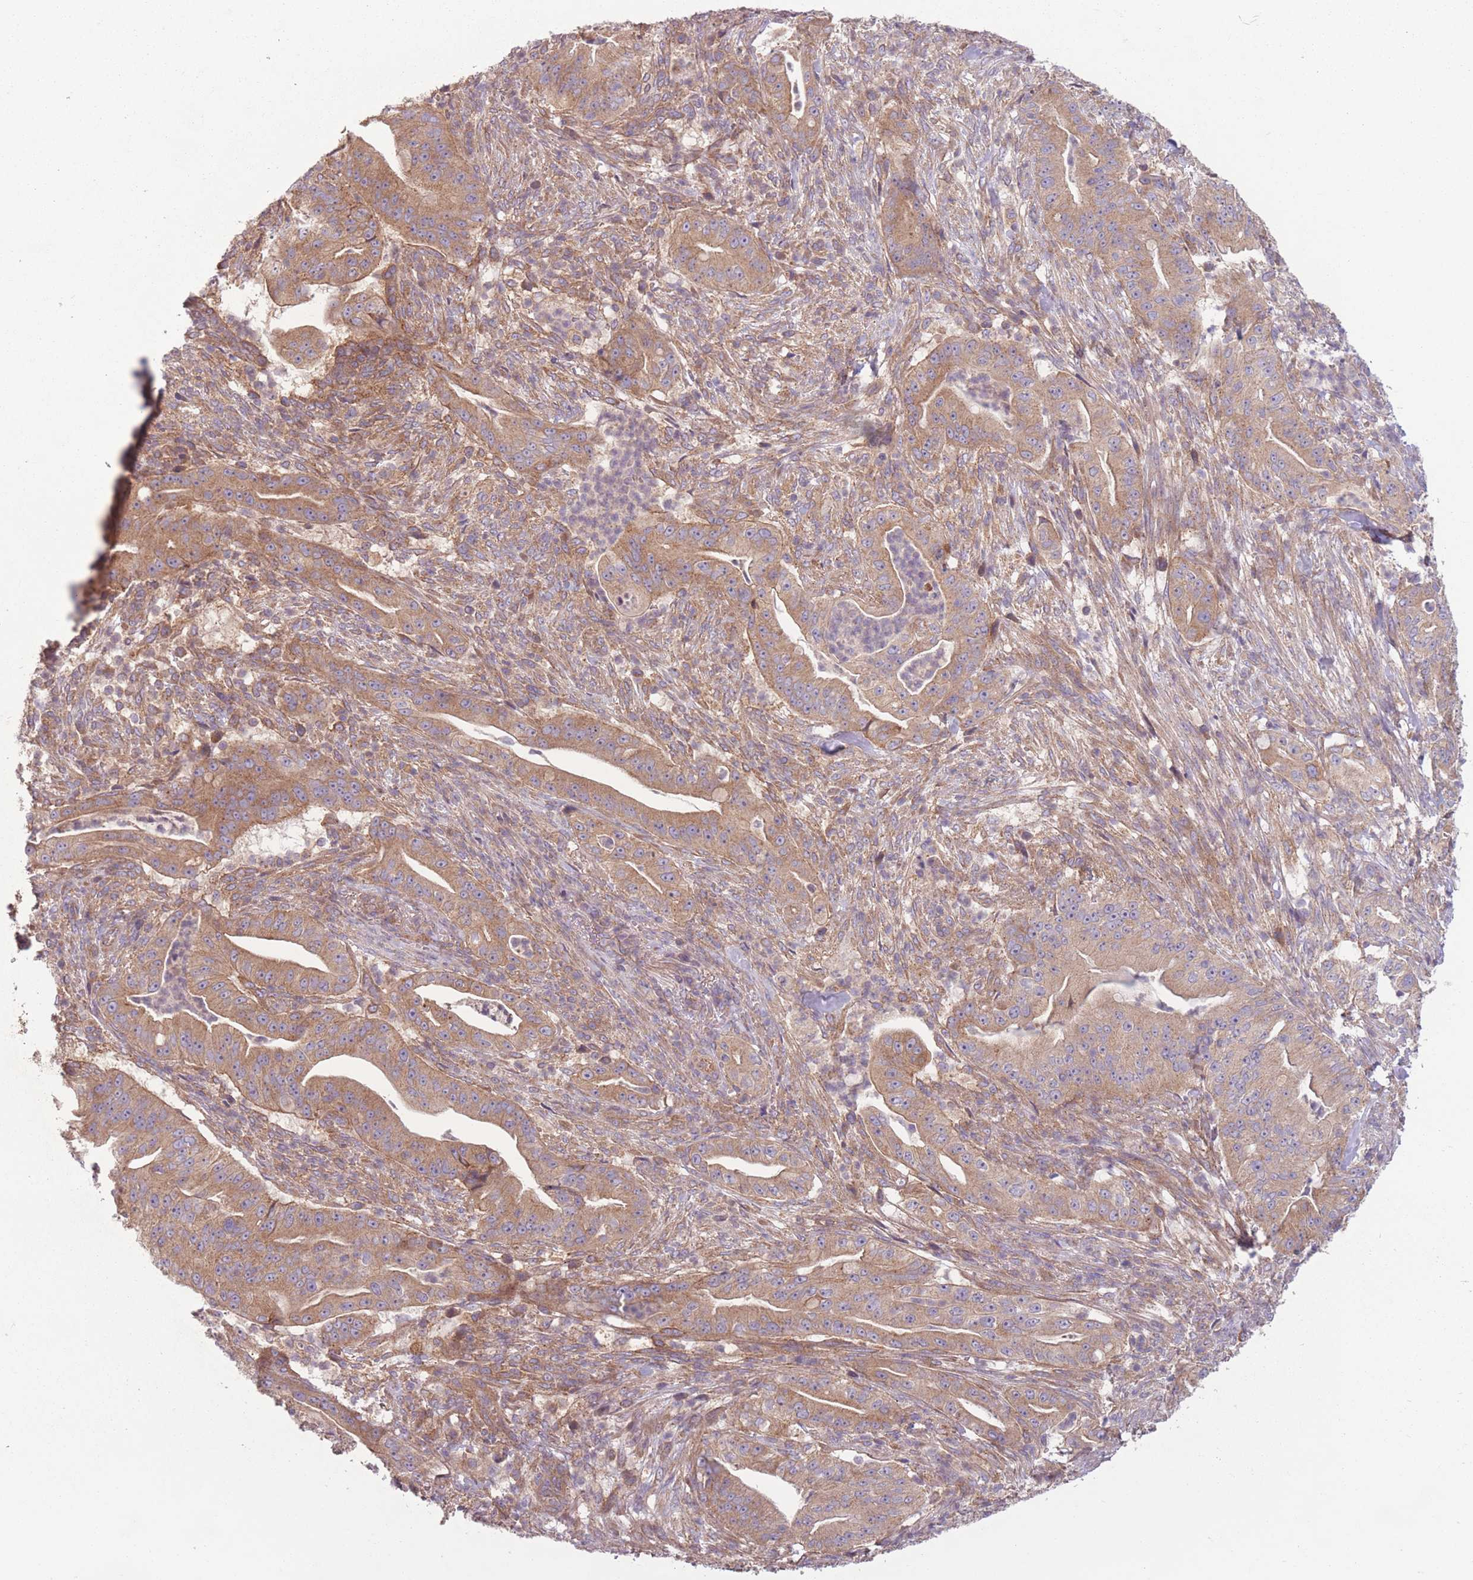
{"staining": {"intensity": "moderate", "quantity": ">75%", "location": "cytoplasmic/membranous"}, "tissue": "pancreatic cancer", "cell_type": "Tumor cells", "image_type": "cancer", "snomed": [{"axis": "morphology", "description": "Adenocarcinoma, NOS"}, {"axis": "topography", "description": "Pancreas"}], "caption": "The micrograph displays immunohistochemical staining of pancreatic cancer (adenocarcinoma). There is moderate cytoplasmic/membranous positivity is seen in approximately >75% of tumor cells.", "gene": "WASHC2A", "patient": {"sex": "male", "age": 71}}